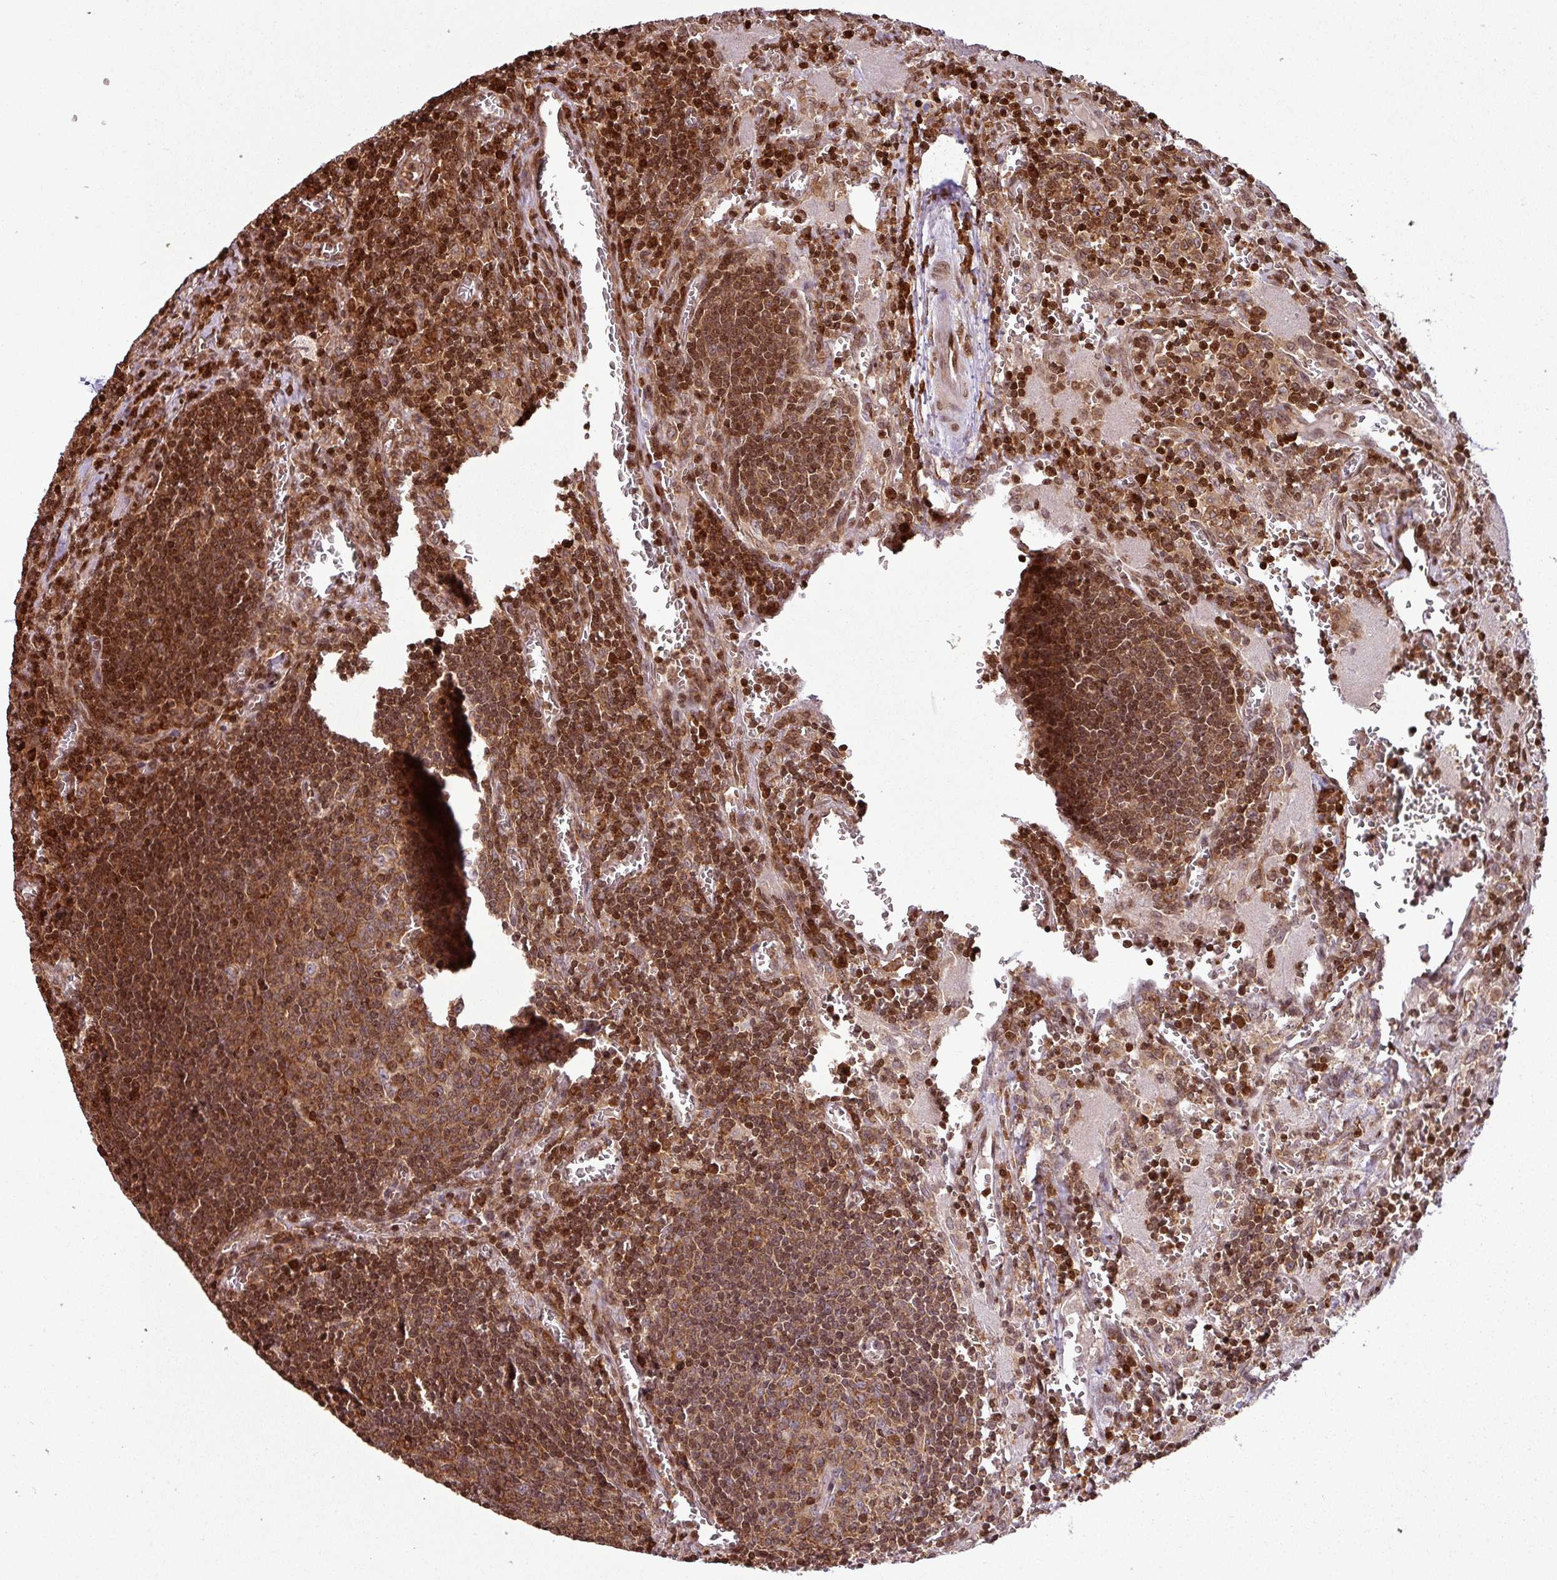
{"staining": {"intensity": "moderate", "quantity": ">75%", "location": "cytoplasmic/membranous"}, "tissue": "lymph node", "cell_type": "Germinal center cells", "image_type": "normal", "snomed": [{"axis": "morphology", "description": "Normal tissue, NOS"}, {"axis": "topography", "description": "Lymph node"}], "caption": "Lymph node stained for a protein reveals moderate cytoplasmic/membranous positivity in germinal center cells. The staining is performed using DAB (3,3'-diaminobenzidine) brown chromogen to label protein expression. The nuclei are counter-stained blue using hematoxylin.", "gene": "LRRC74B", "patient": {"sex": "male", "age": 50}}